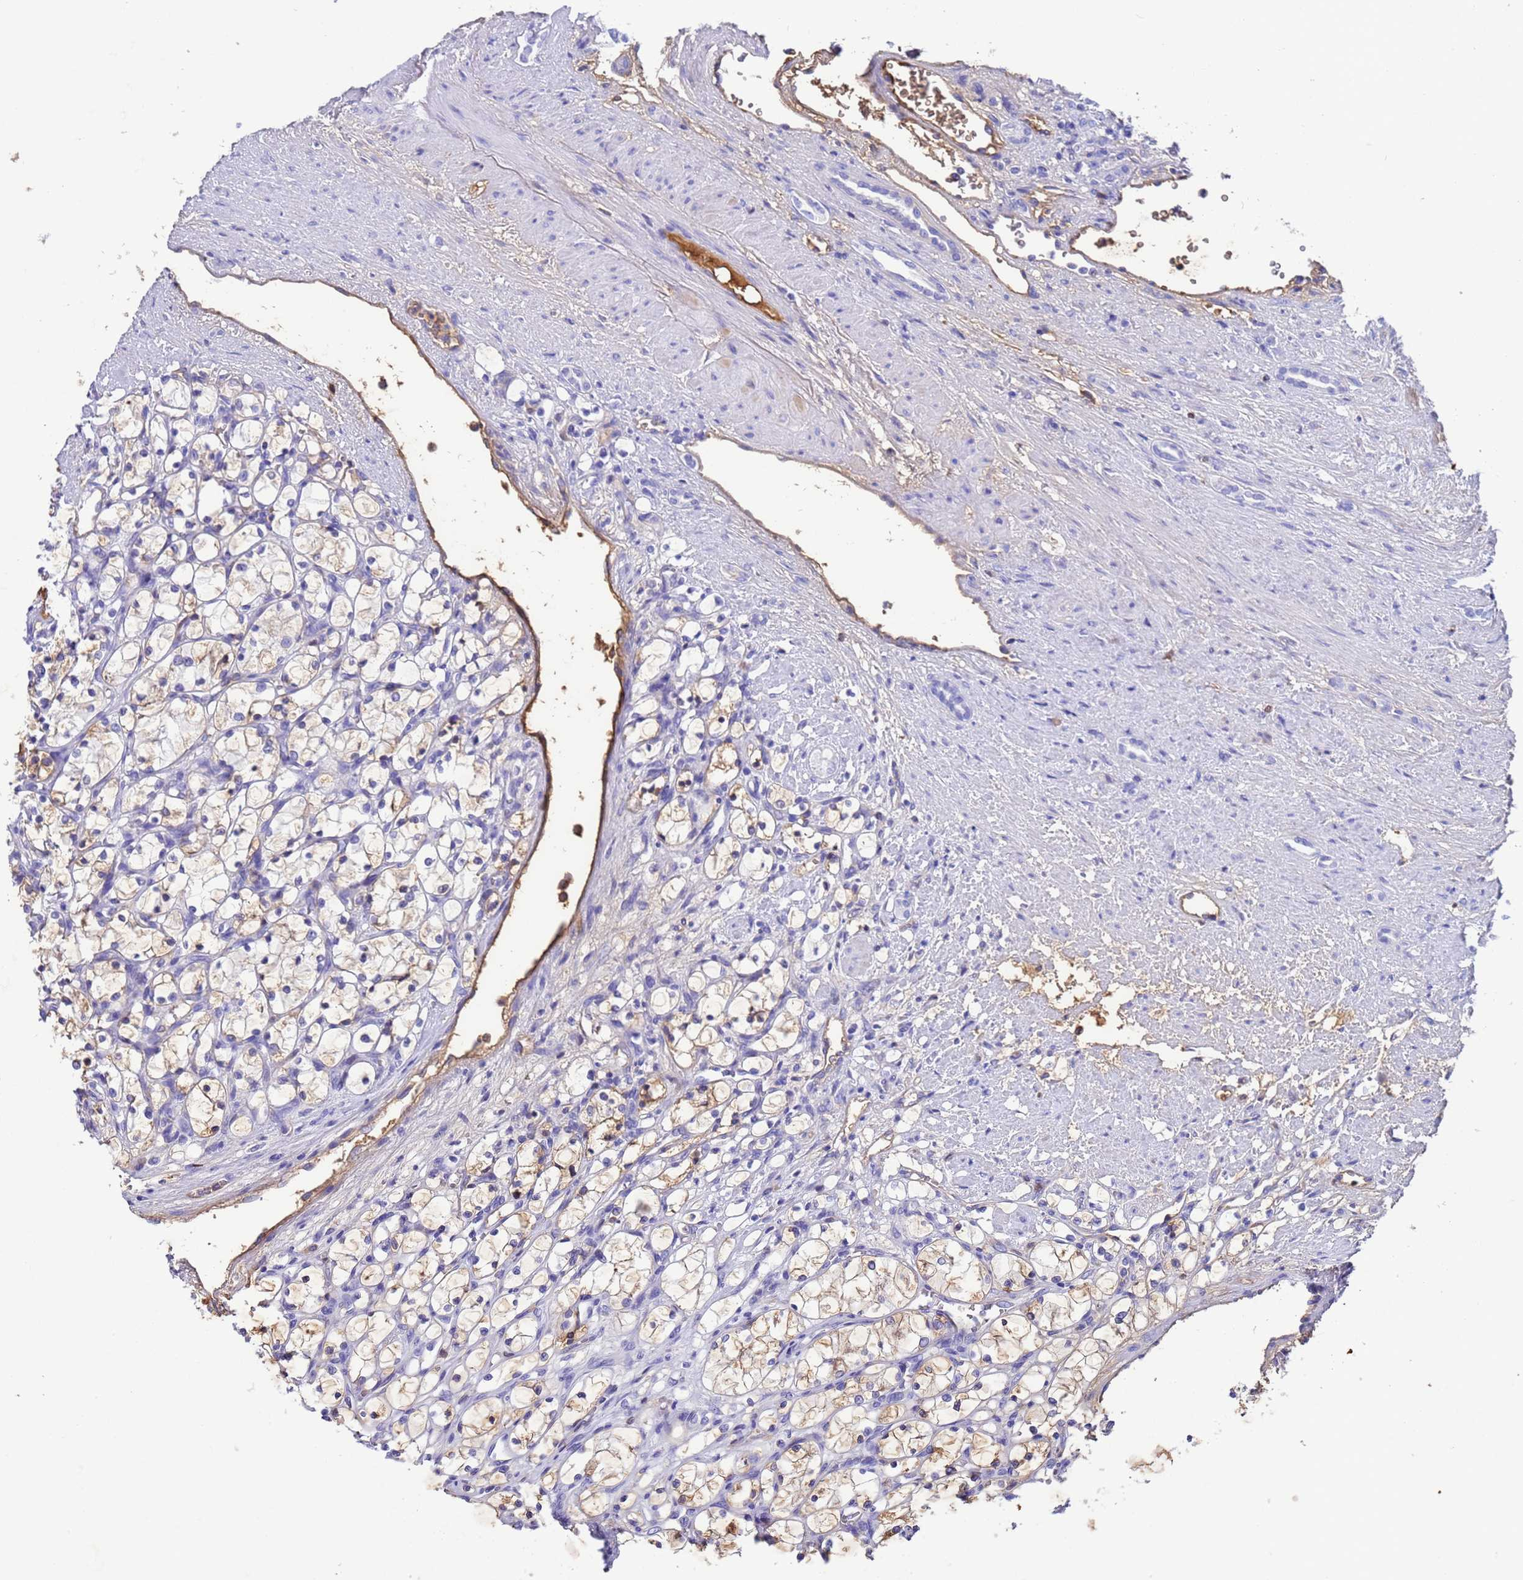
{"staining": {"intensity": "weak", "quantity": "<25%", "location": "cytoplasmic/membranous"}, "tissue": "renal cancer", "cell_type": "Tumor cells", "image_type": "cancer", "snomed": [{"axis": "morphology", "description": "Adenocarcinoma, NOS"}, {"axis": "topography", "description": "Kidney"}], "caption": "Human renal adenocarcinoma stained for a protein using immunohistochemistry (IHC) shows no expression in tumor cells.", "gene": "H1-7", "patient": {"sex": "female", "age": 69}}